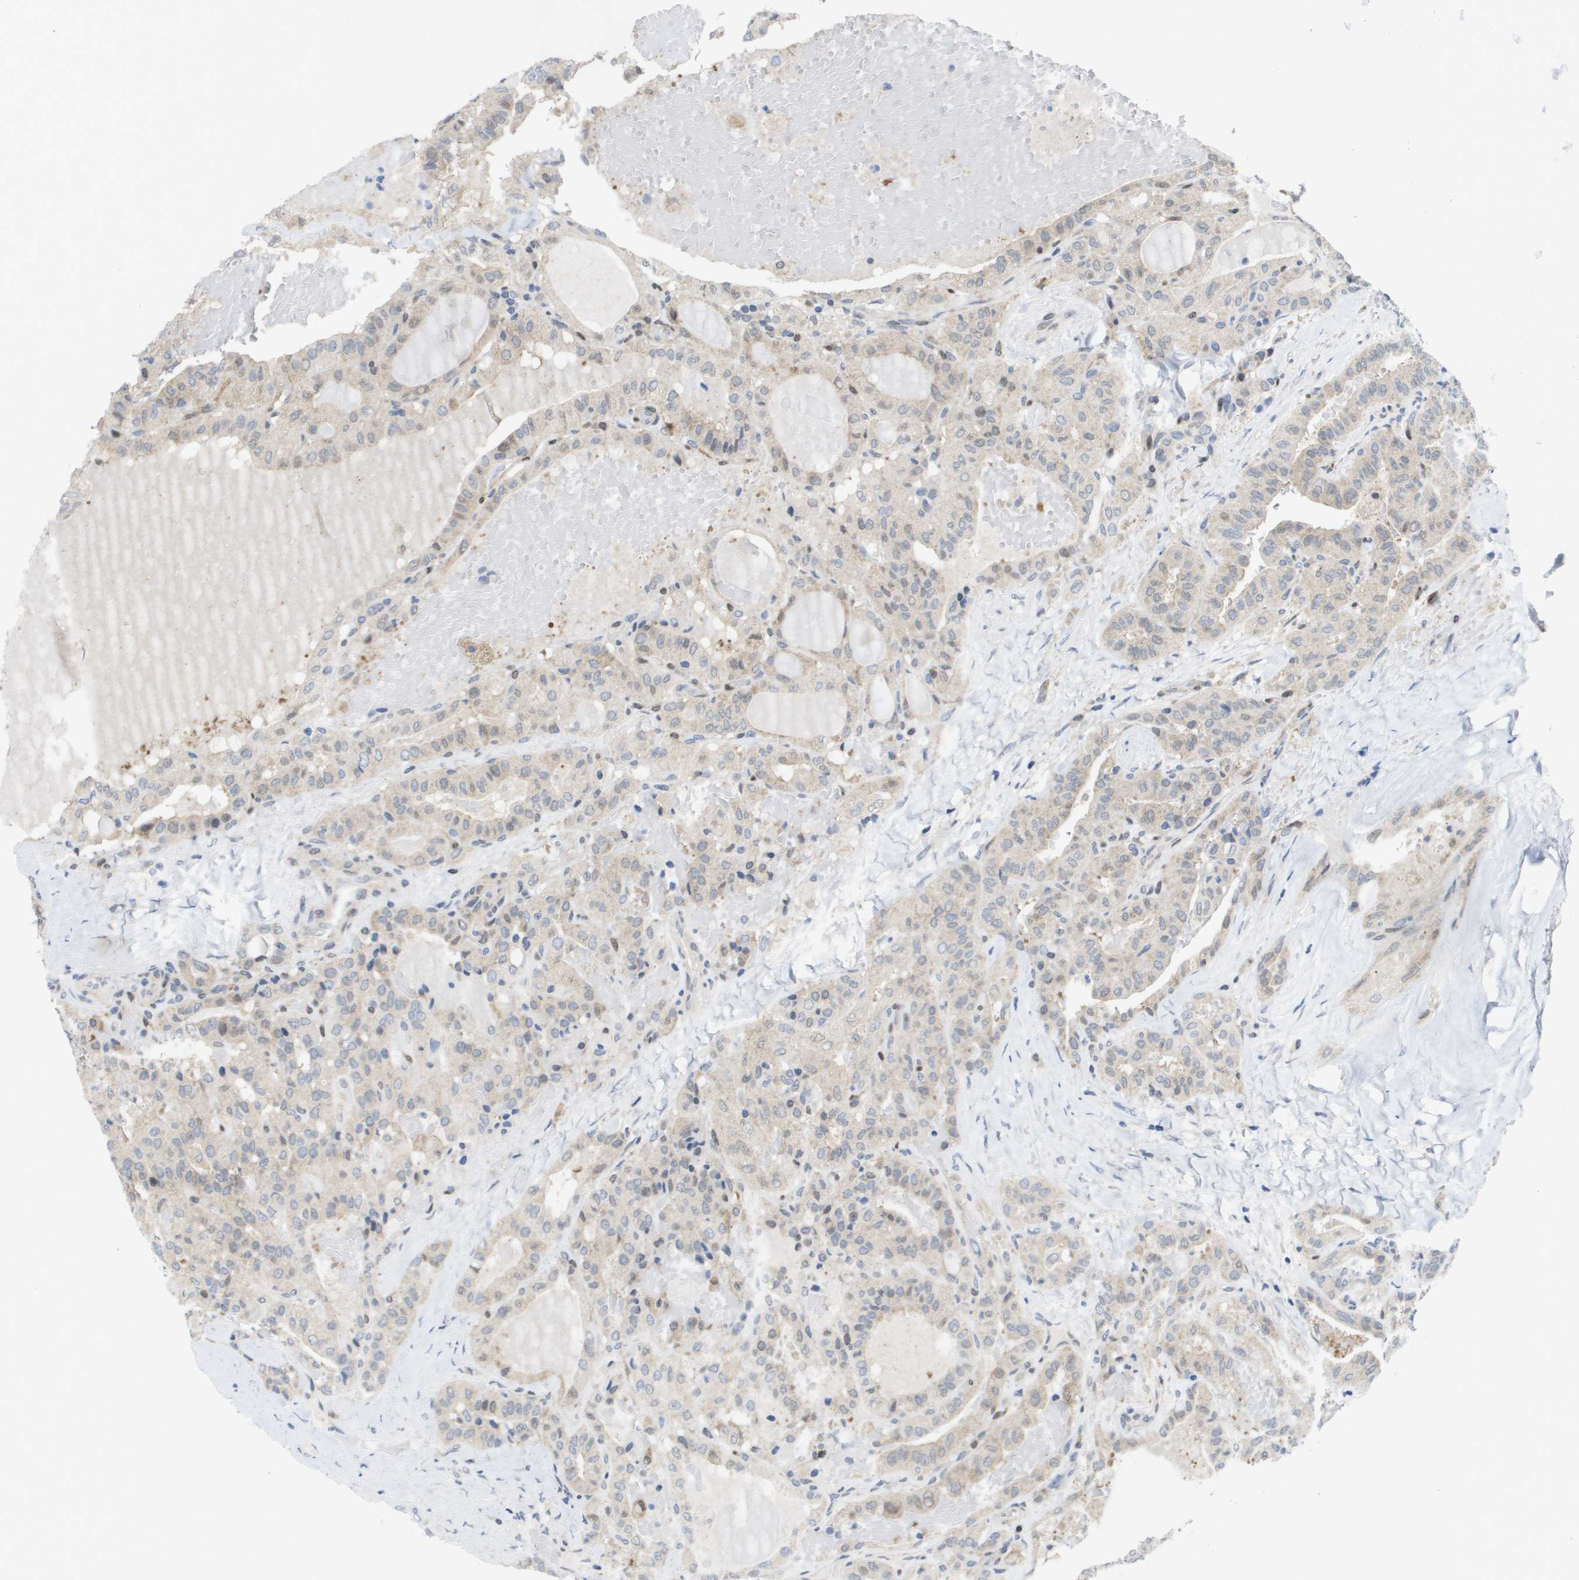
{"staining": {"intensity": "weak", "quantity": "<25%", "location": "cytoplasmic/membranous"}, "tissue": "thyroid cancer", "cell_type": "Tumor cells", "image_type": "cancer", "snomed": [{"axis": "morphology", "description": "Papillary adenocarcinoma, NOS"}, {"axis": "topography", "description": "Thyroid gland"}], "caption": "Protein analysis of thyroid cancer displays no significant positivity in tumor cells.", "gene": "FKBP4", "patient": {"sex": "male", "age": 77}}